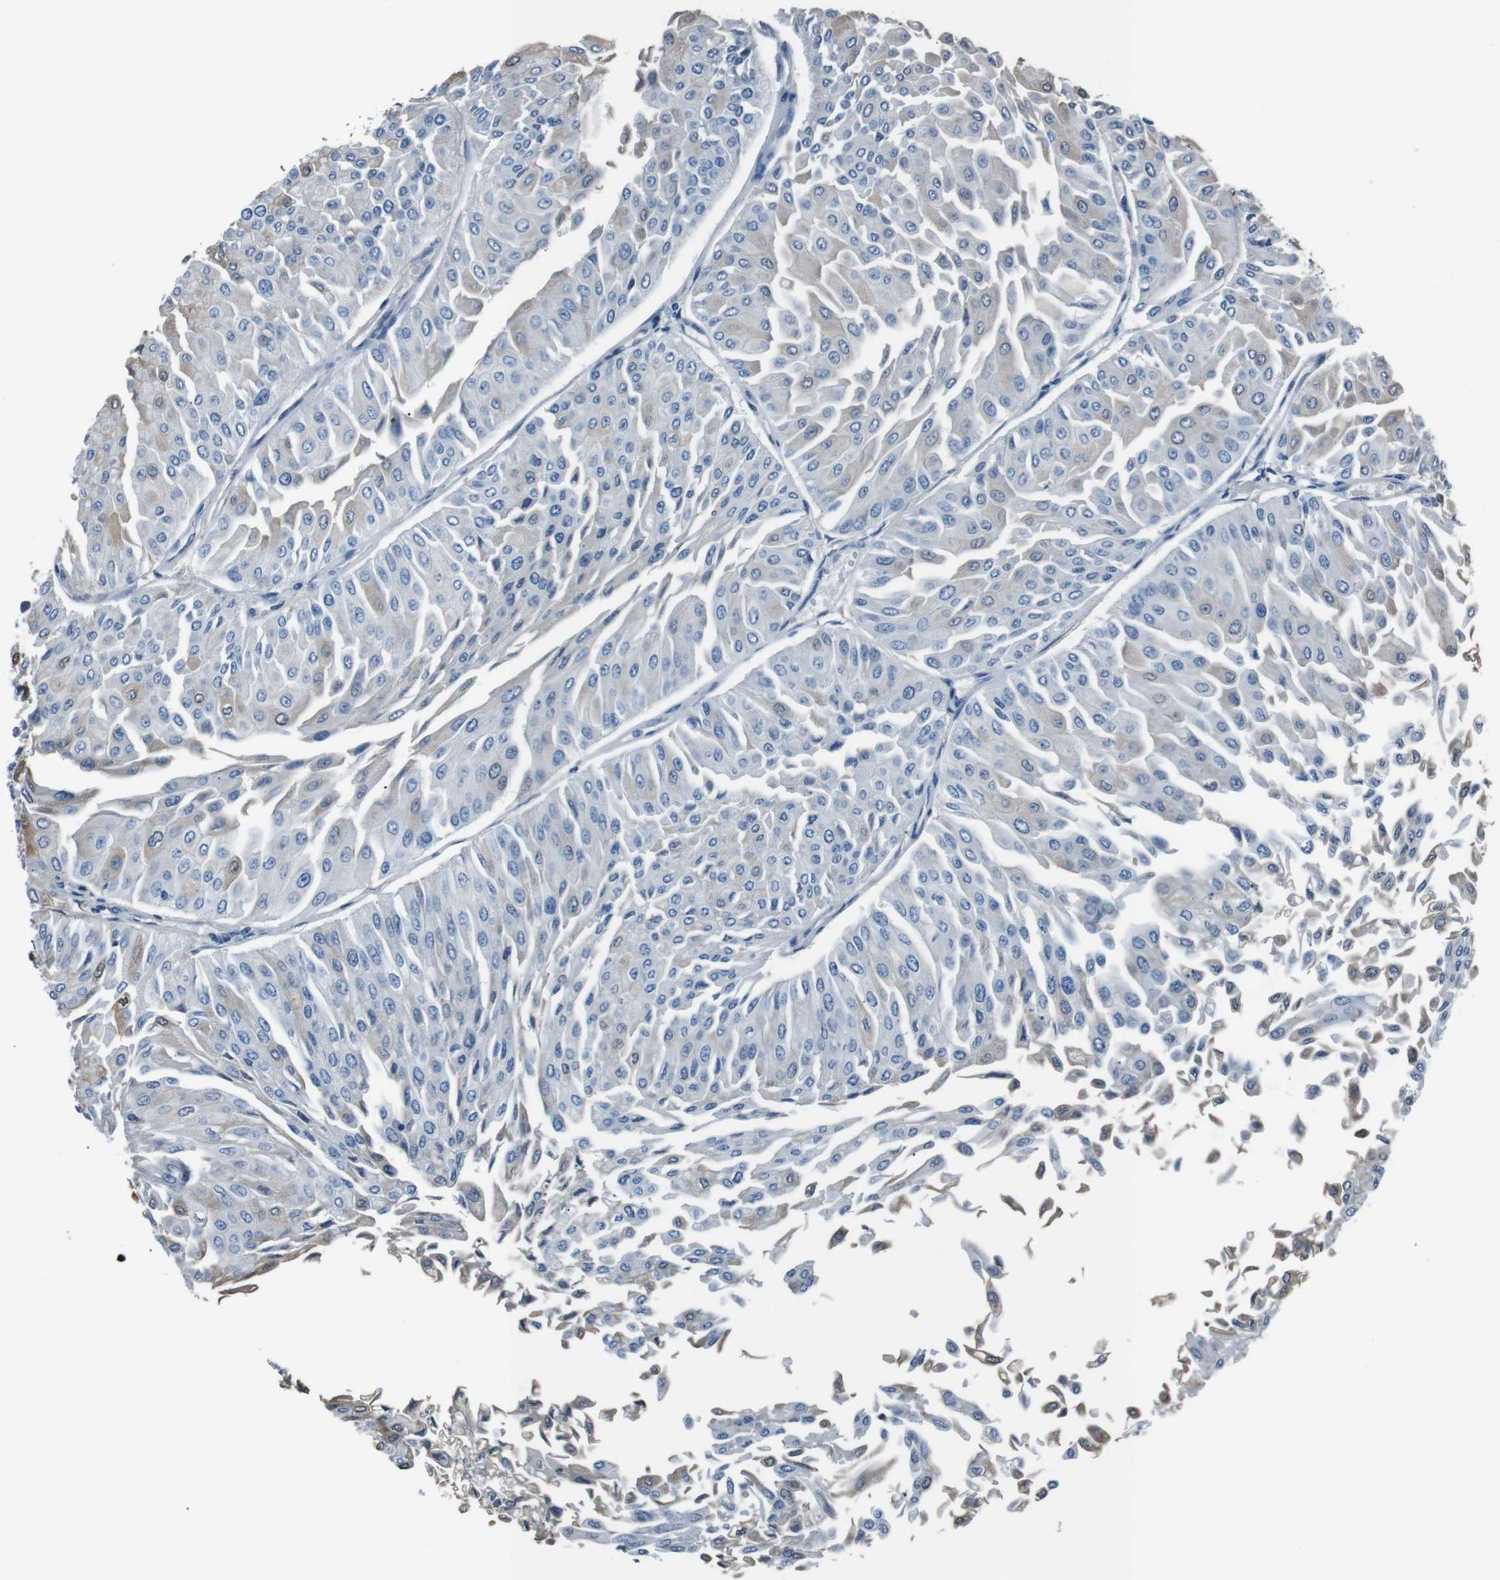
{"staining": {"intensity": "weak", "quantity": "<25%", "location": "cytoplasmic/membranous"}, "tissue": "urothelial cancer", "cell_type": "Tumor cells", "image_type": "cancer", "snomed": [{"axis": "morphology", "description": "Urothelial carcinoma, Low grade"}, {"axis": "topography", "description": "Urinary bladder"}], "caption": "Immunohistochemistry micrograph of neoplastic tissue: human urothelial carcinoma (low-grade) stained with DAB (3,3'-diaminobenzidine) exhibits no significant protein positivity in tumor cells.", "gene": "LEP", "patient": {"sex": "male", "age": 67}}